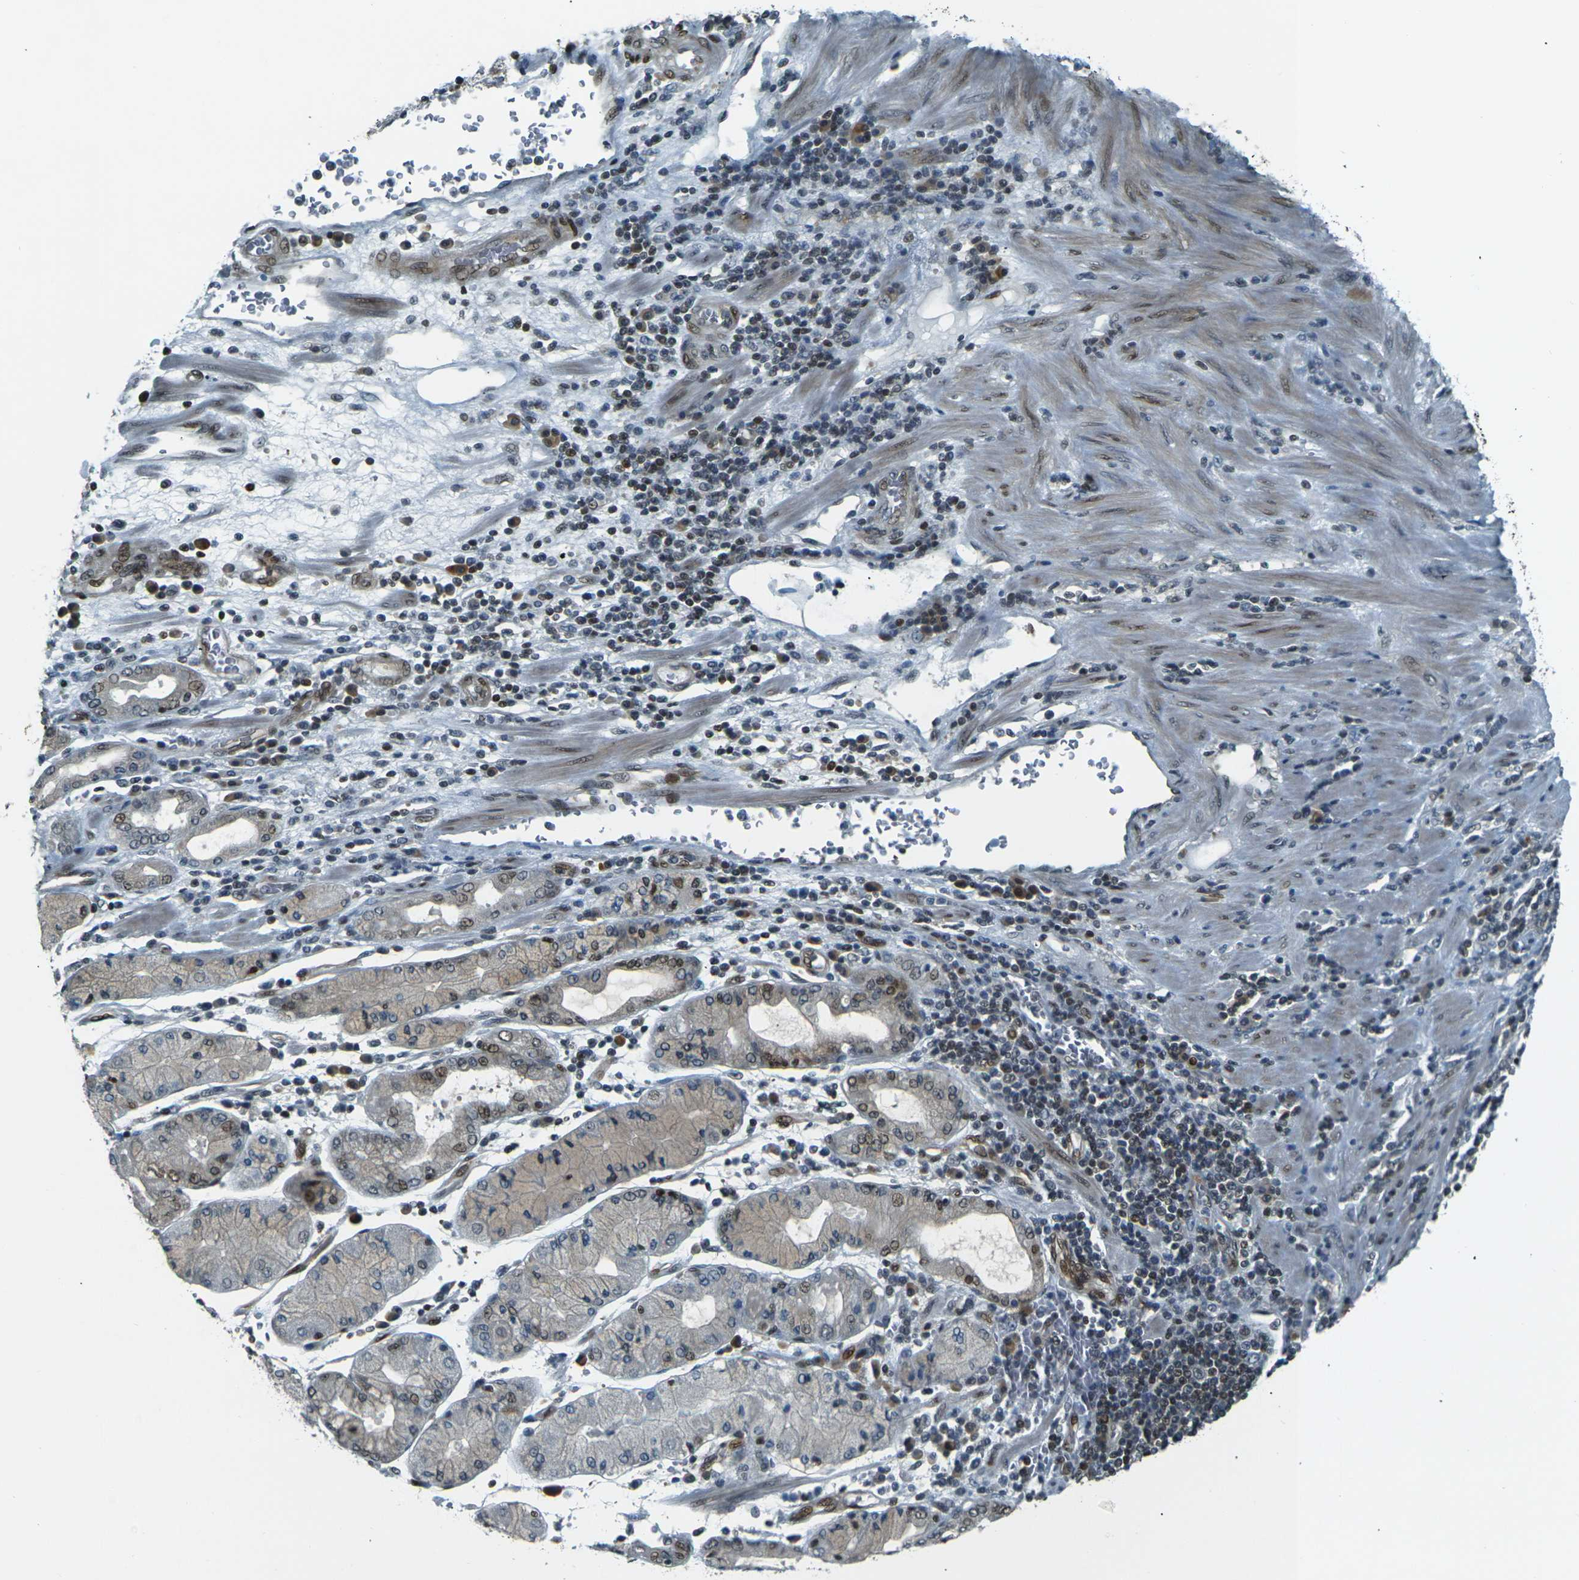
{"staining": {"intensity": "moderate", "quantity": "<25%", "location": "nuclear"}, "tissue": "stomach cancer", "cell_type": "Tumor cells", "image_type": "cancer", "snomed": [{"axis": "morphology", "description": "Normal tissue, NOS"}, {"axis": "morphology", "description": "Adenocarcinoma, NOS"}, {"axis": "topography", "description": "Stomach, upper"}, {"axis": "topography", "description": "Stomach"}], "caption": "IHC (DAB (3,3'-diaminobenzidine)) staining of human stomach cancer (adenocarcinoma) shows moderate nuclear protein expression in about <25% of tumor cells.", "gene": "NHEJ1", "patient": {"sex": "male", "age": 59}}